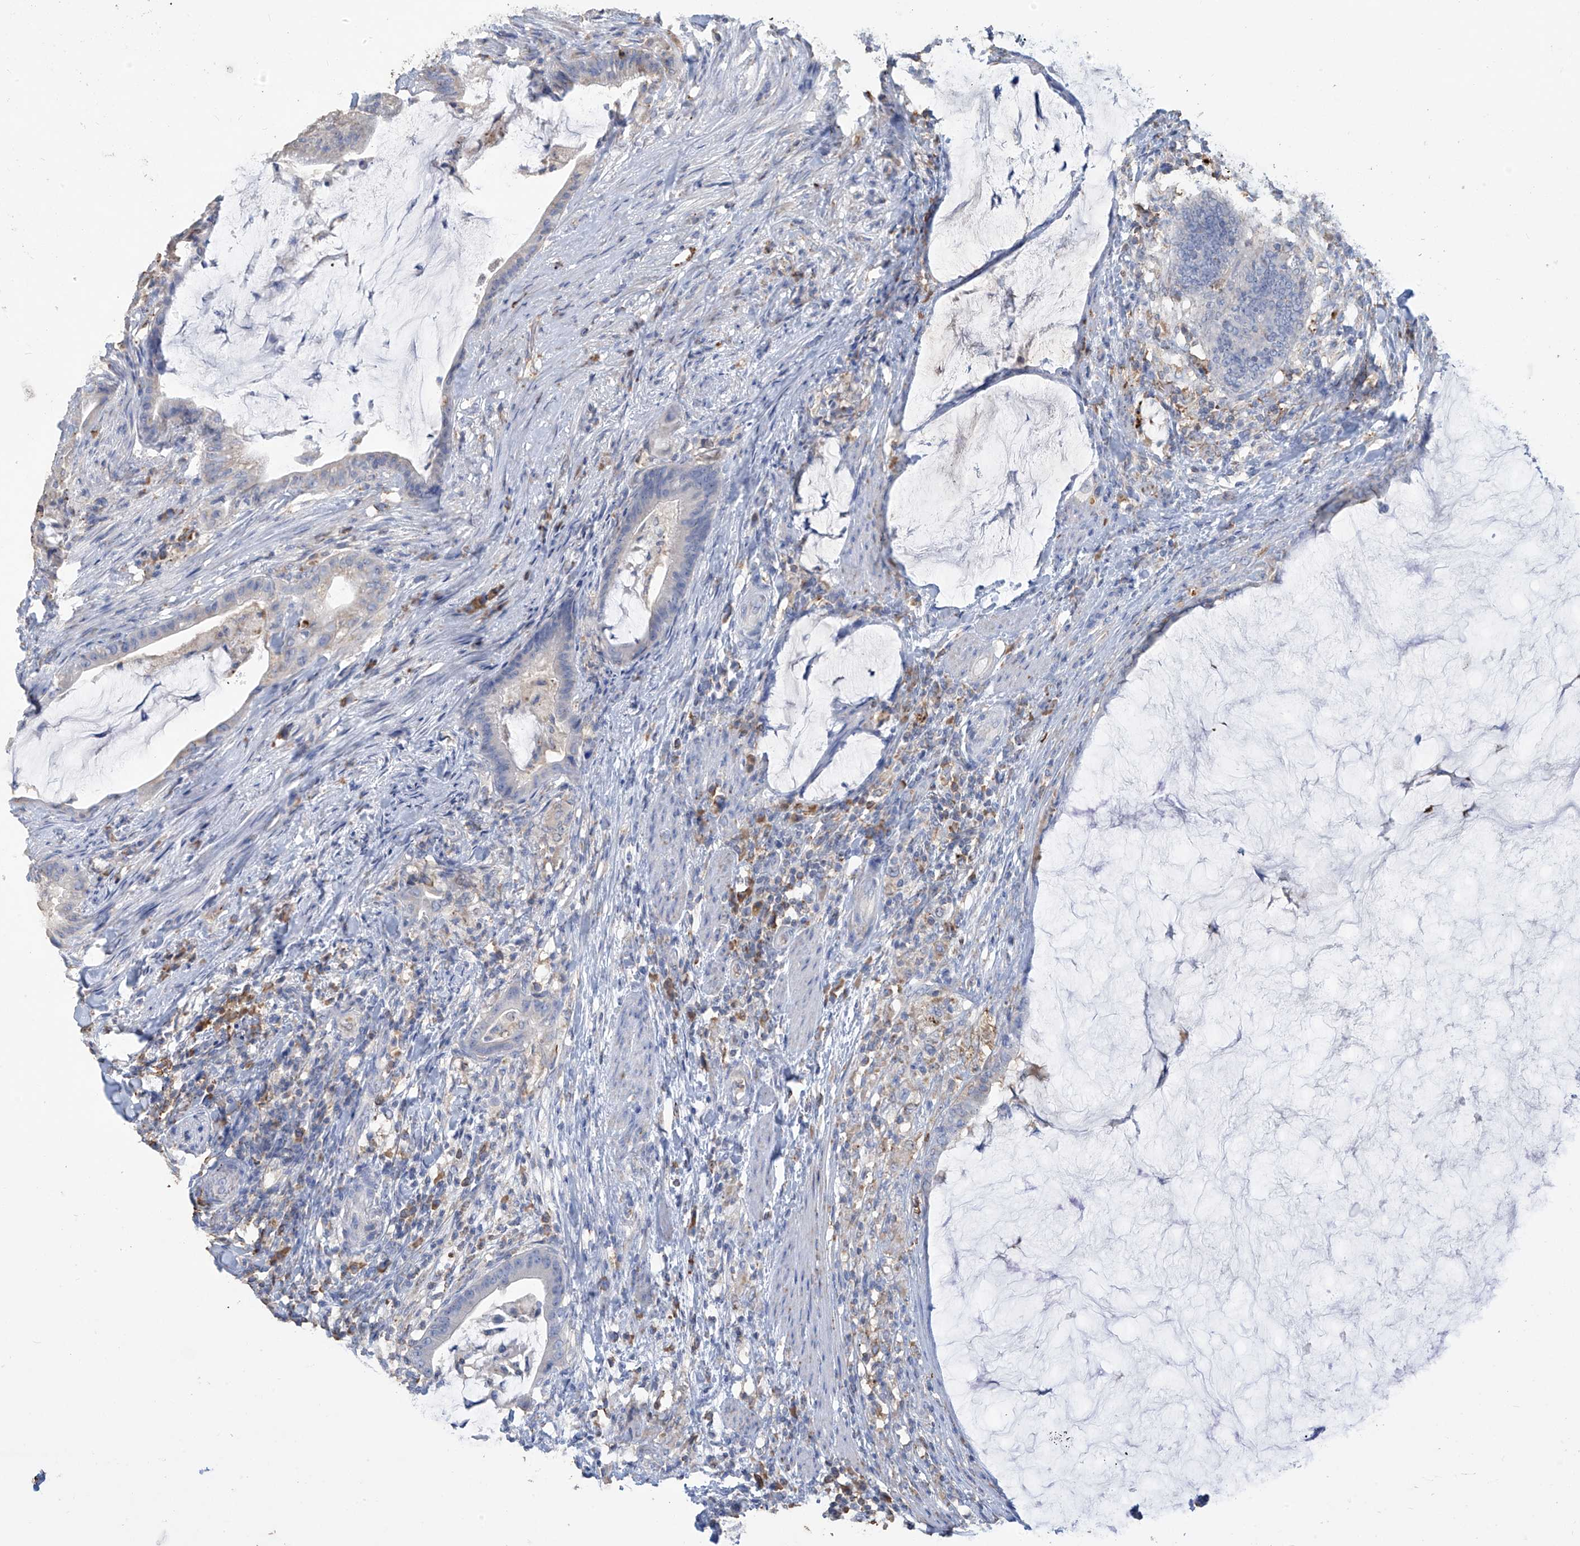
{"staining": {"intensity": "negative", "quantity": "none", "location": "none"}, "tissue": "colorectal cancer", "cell_type": "Tumor cells", "image_type": "cancer", "snomed": [{"axis": "morphology", "description": "Adenocarcinoma, NOS"}, {"axis": "topography", "description": "Colon"}], "caption": "Colorectal cancer (adenocarcinoma) was stained to show a protein in brown. There is no significant positivity in tumor cells. (Stains: DAB (3,3'-diaminobenzidine) immunohistochemistry with hematoxylin counter stain, Microscopy: brightfield microscopy at high magnification).", "gene": "OGT", "patient": {"sex": "female", "age": 66}}